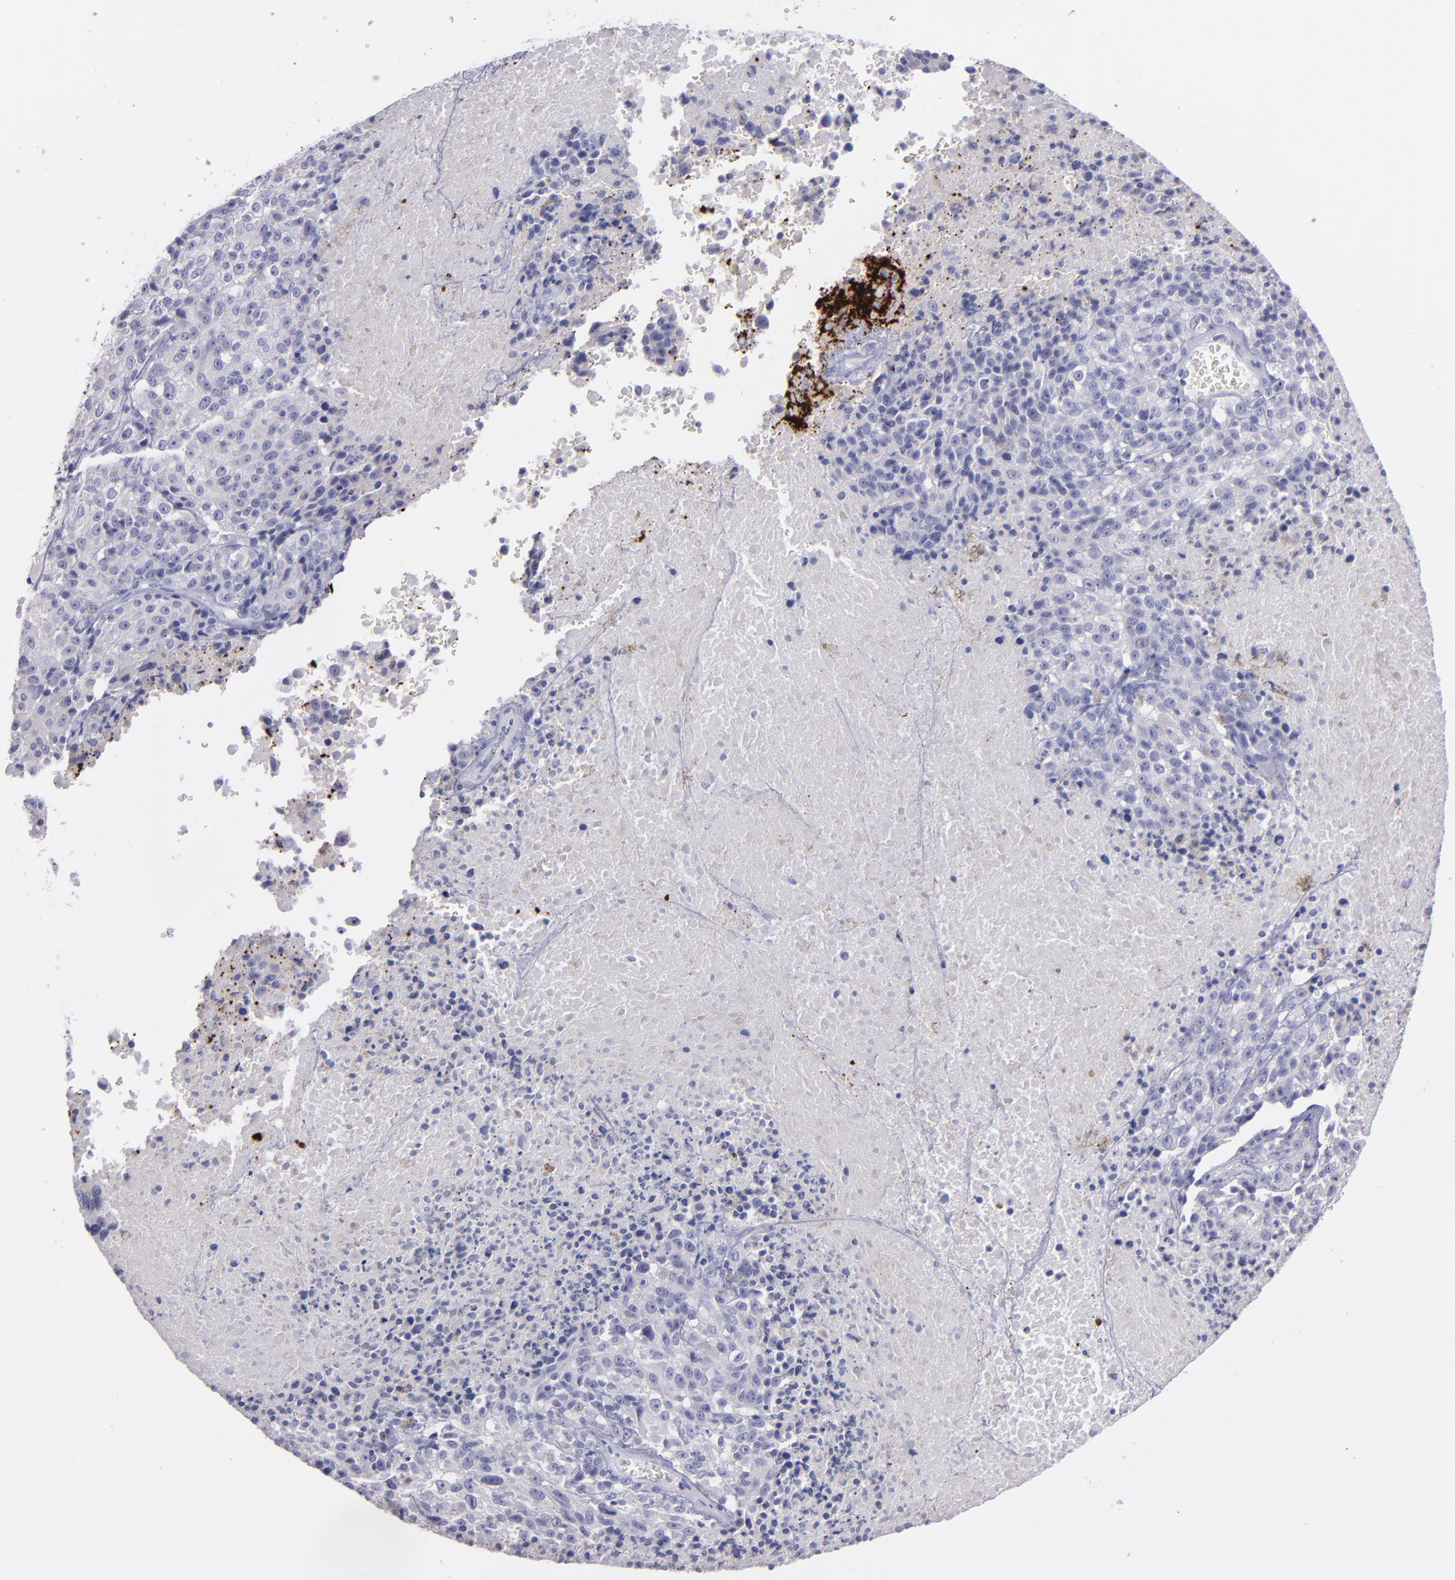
{"staining": {"intensity": "negative", "quantity": "none", "location": "none"}, "tissue": "melanoma", "cell_type": "Tumor cells", "image_type": "cancer", "snomed": [{"axis": "morphology", "description": "Malignant melanoma, Metastatic site"}, {"axis": "topography", "description": "Cerebral cortex"}], "caption": "Tumor cells show no significant positivity in malignant melanoma (metastatic site).", "gene": "SNAP25", "patient": {"sex": "female", "age": 52}}